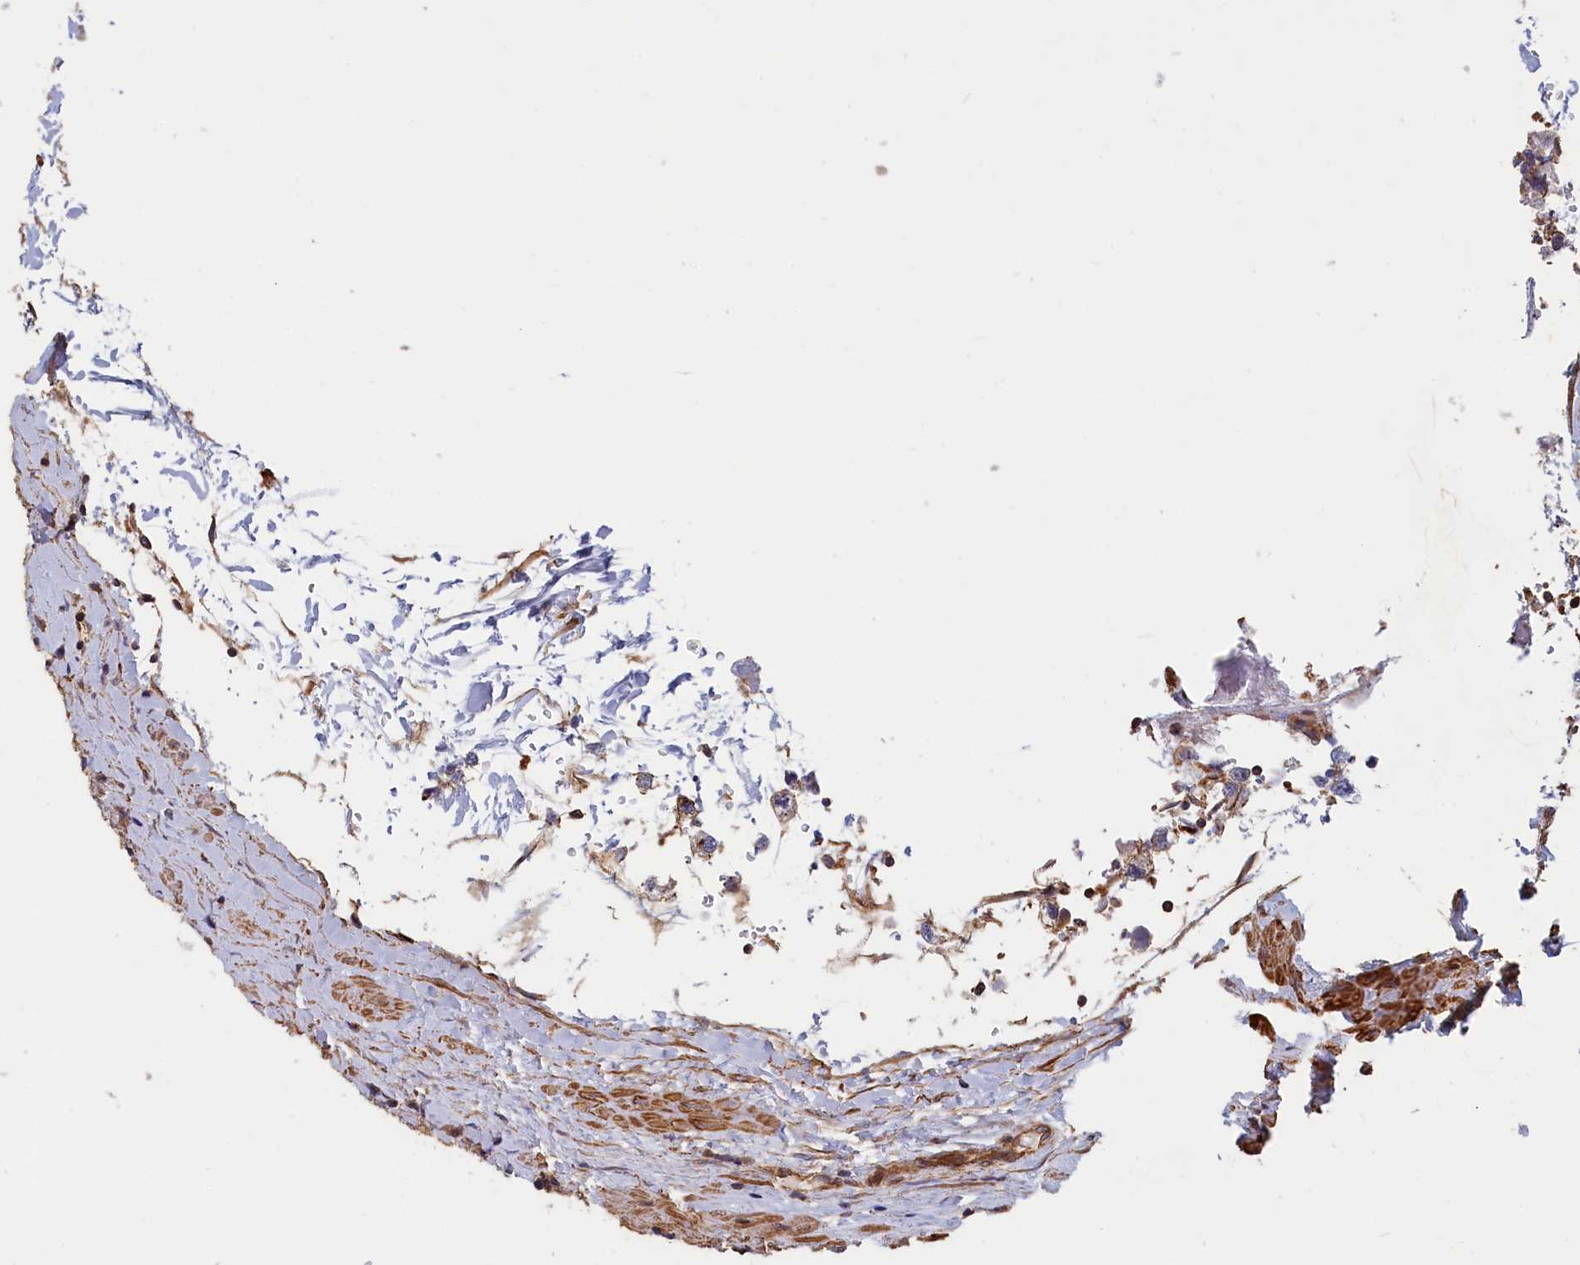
{"staining": {"intensity": "moderate", "quantity": ">75%", "location": "cytoplasmic/membranous"}, "tissue": "testis cancer", "cell_type": "Tumor cells", "image_type": "cancer", "snomed": [{"axis": "morphology", "description": "Seminoma, NOS"}, {"axis": "morphology", "description": "Carcinoma, Embryonal, NOS"}, {"axis": "topography", "description": "Testis"}], "caption": "Testis cancer (seminoma) tissue shows moderate cytoplasmic/membranous positivity in about >75% of tumor cells", "gene": "ANKRD27", "patient": {"sex": "male", "age": 43}}